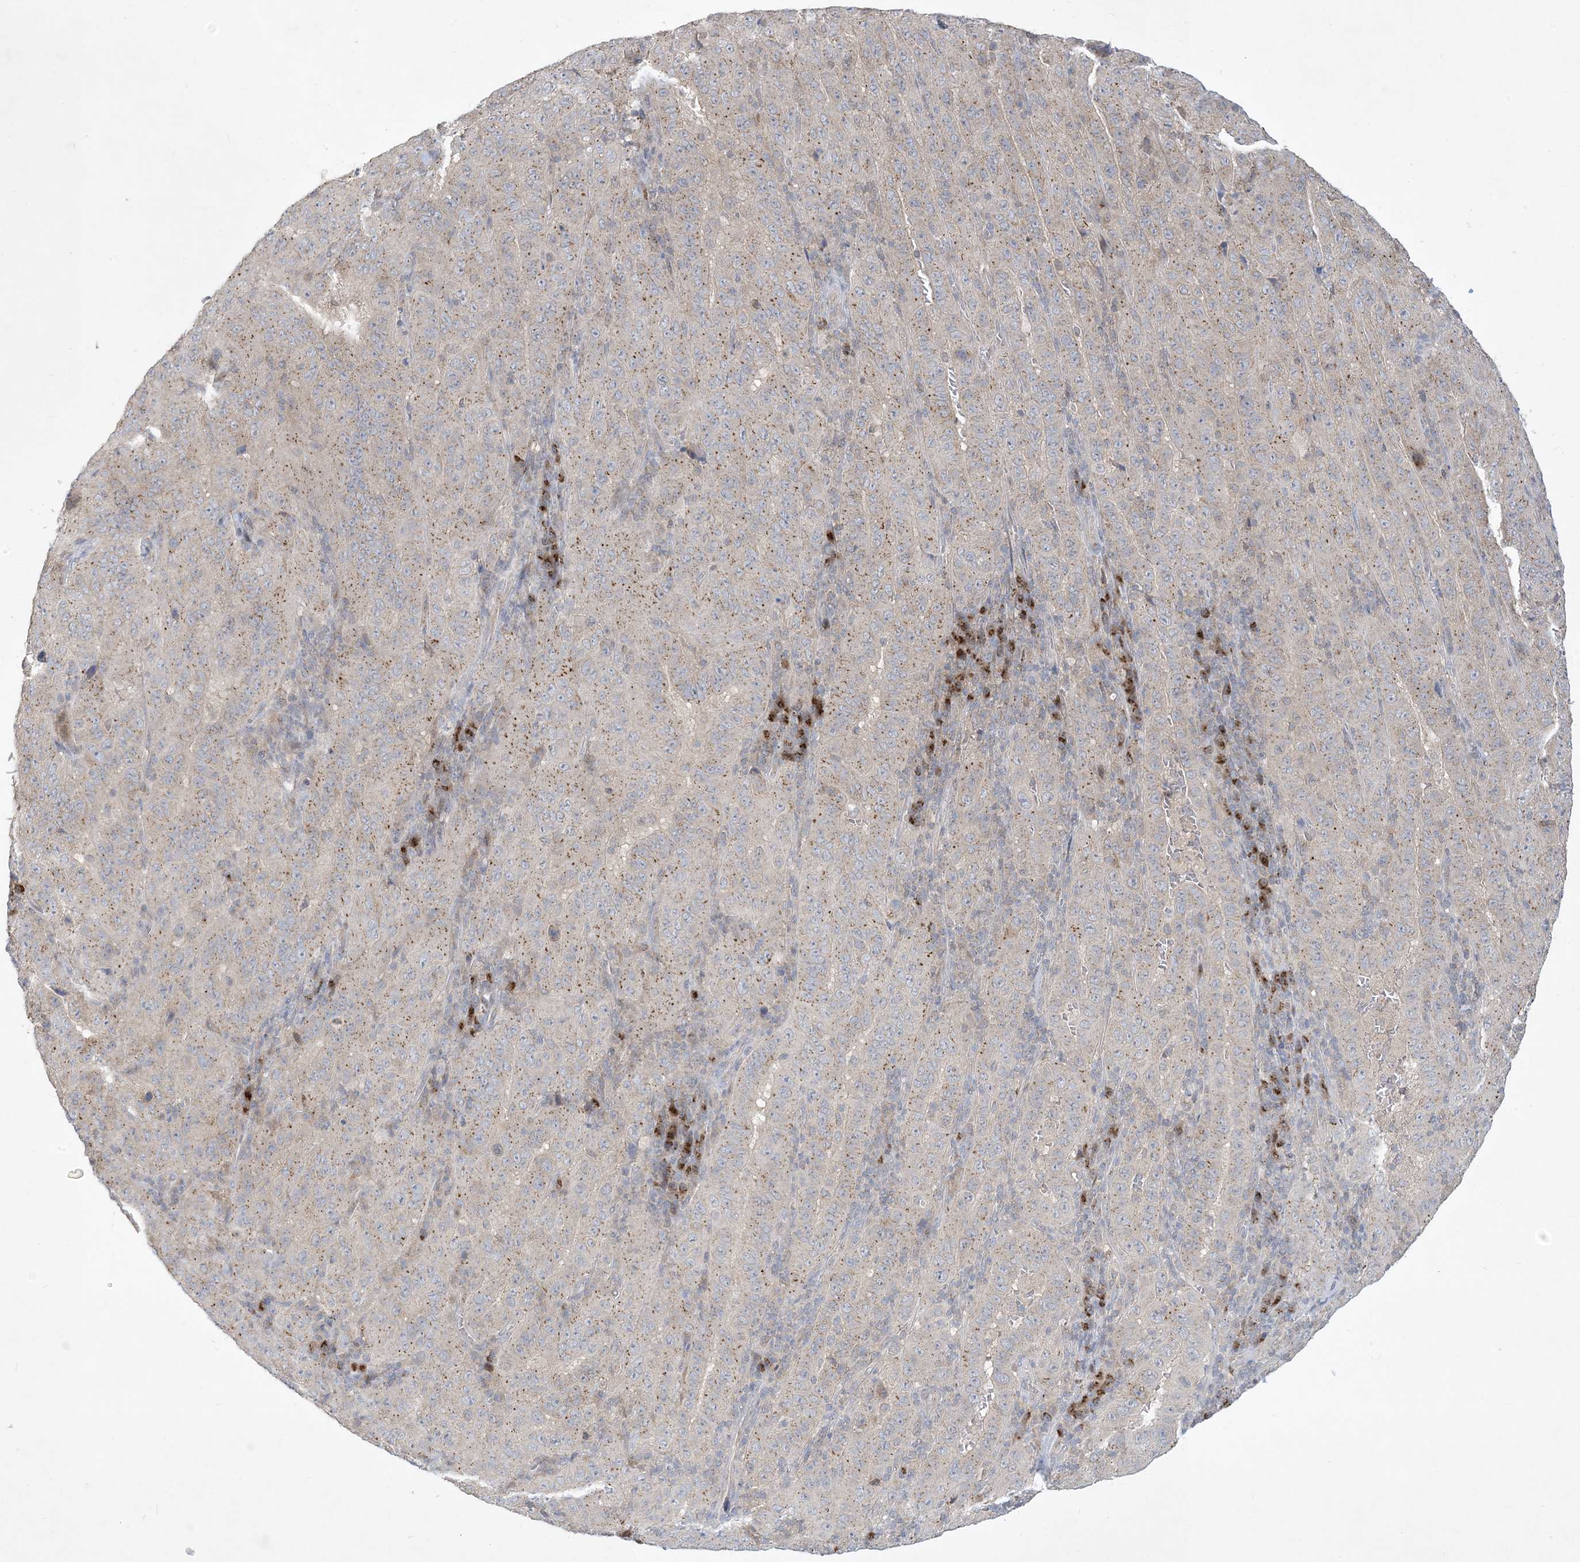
{"staining": {"intensity": "weak", "quantity": ">75%", "location": "cytoplasmic/membranous"}, "tissue": "pancreatic cancer", "cell_type": "Tumor cells", "image_type": "cancer", "snomed": [{"axis": "morphology", "description": "Adenocarcinoma, NOS"}, {"axis": "topography", "description": "Pancreas"}], "caption": "Protein staining of pancreatic adenocarcinoma tissue demonstrates weak cytoplasmic/membranous staining in about >75% of tumor cells.", "gene": "CCDC14", "patient": {"sex": "male", "age": 63}}